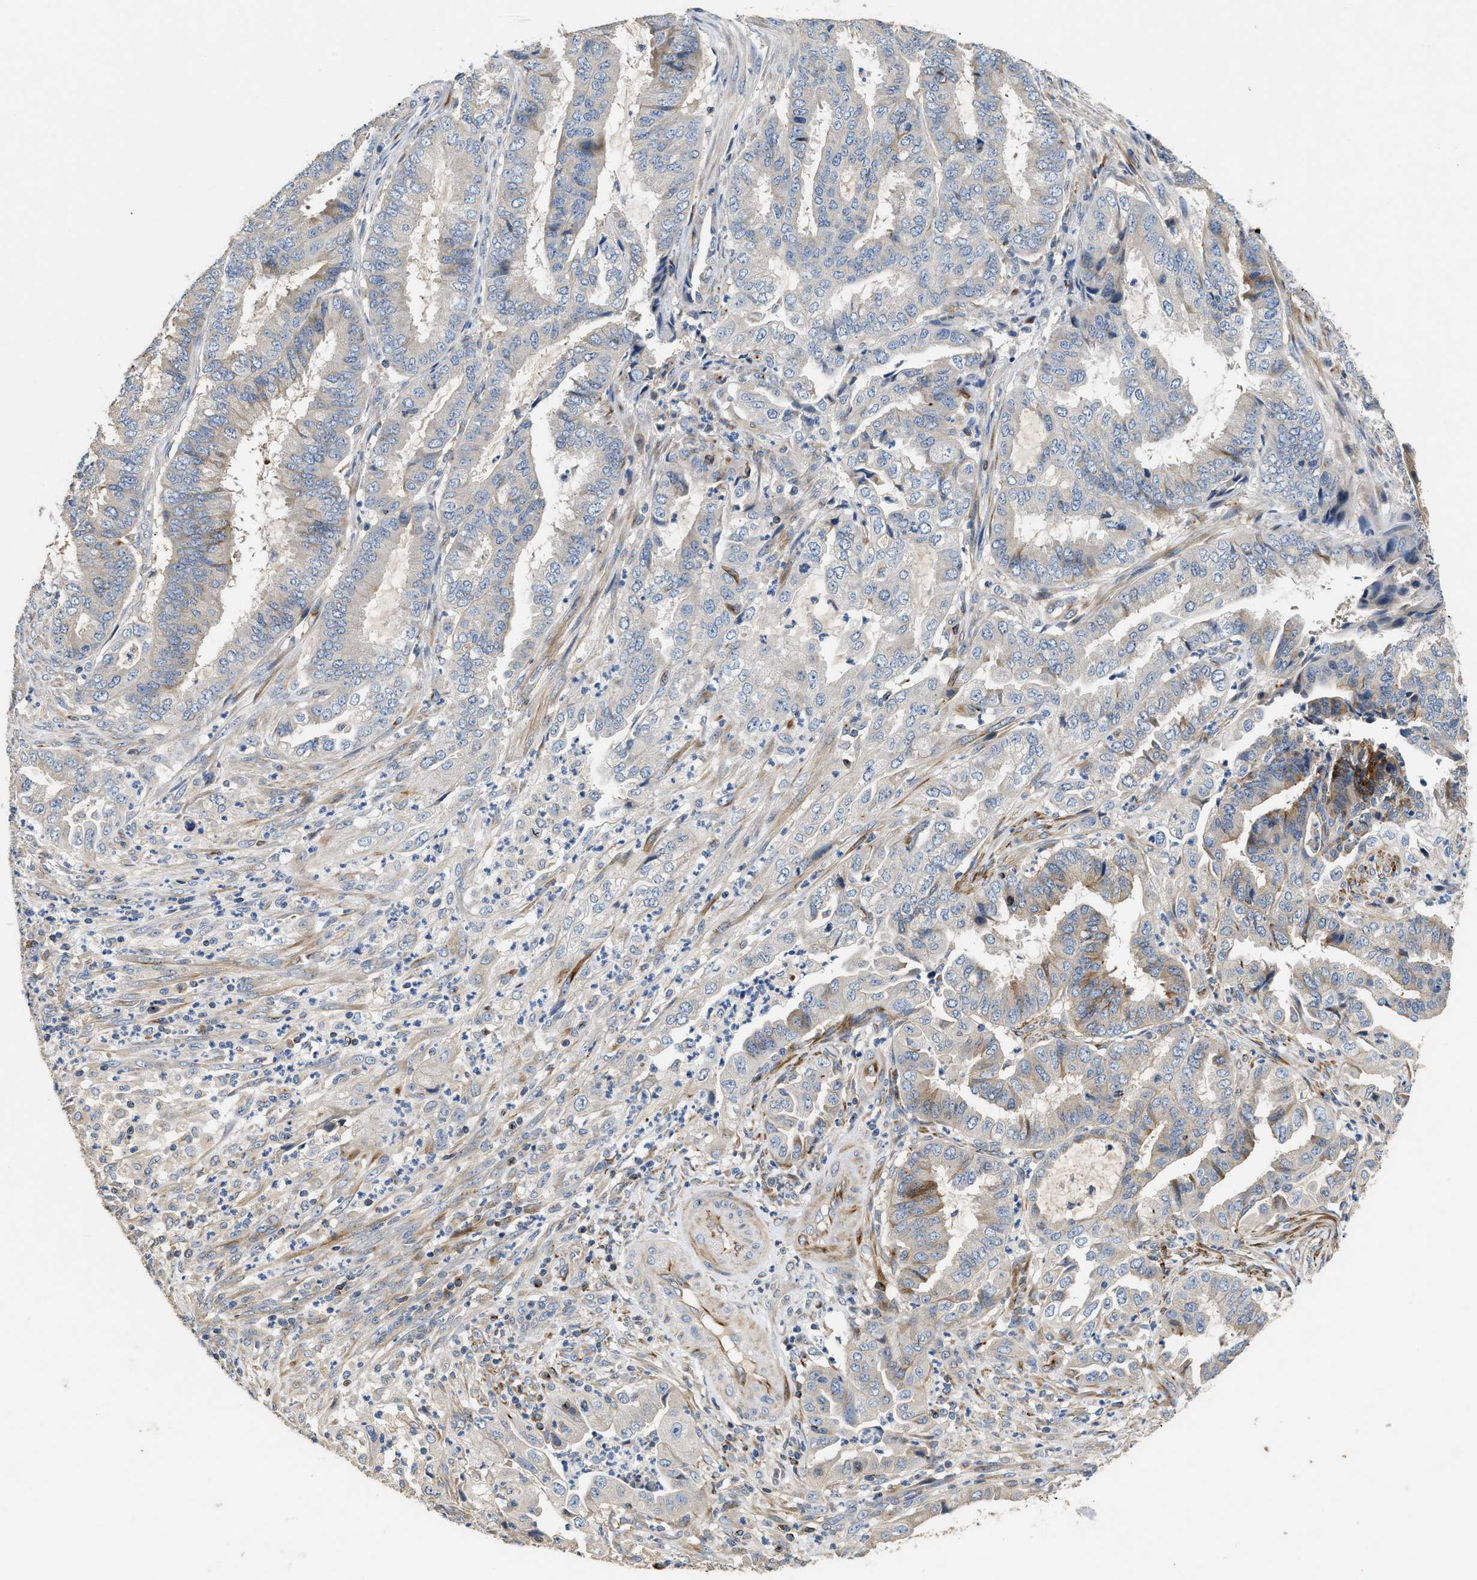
{"staining": {"intensity": "negative", "quantity": "none", "location": "none"}, "tissue": "endometrial cancer", "cell_type": "Tumor cells", "image_type": "cancer", "snomed": [{"axis": "morphology", "description": "Adenocarcinoma, NOS"}, {"axis": "topography", "description": "Endometrium"}], "caption": "An IHC micrograph of adenocarcinoma (endometrial) is shown. There is no staining in tumor cells of adenocarcinoma (endometrial).", "gene": "IL17RC", "patient": {"sex": "female", "age": 51}}